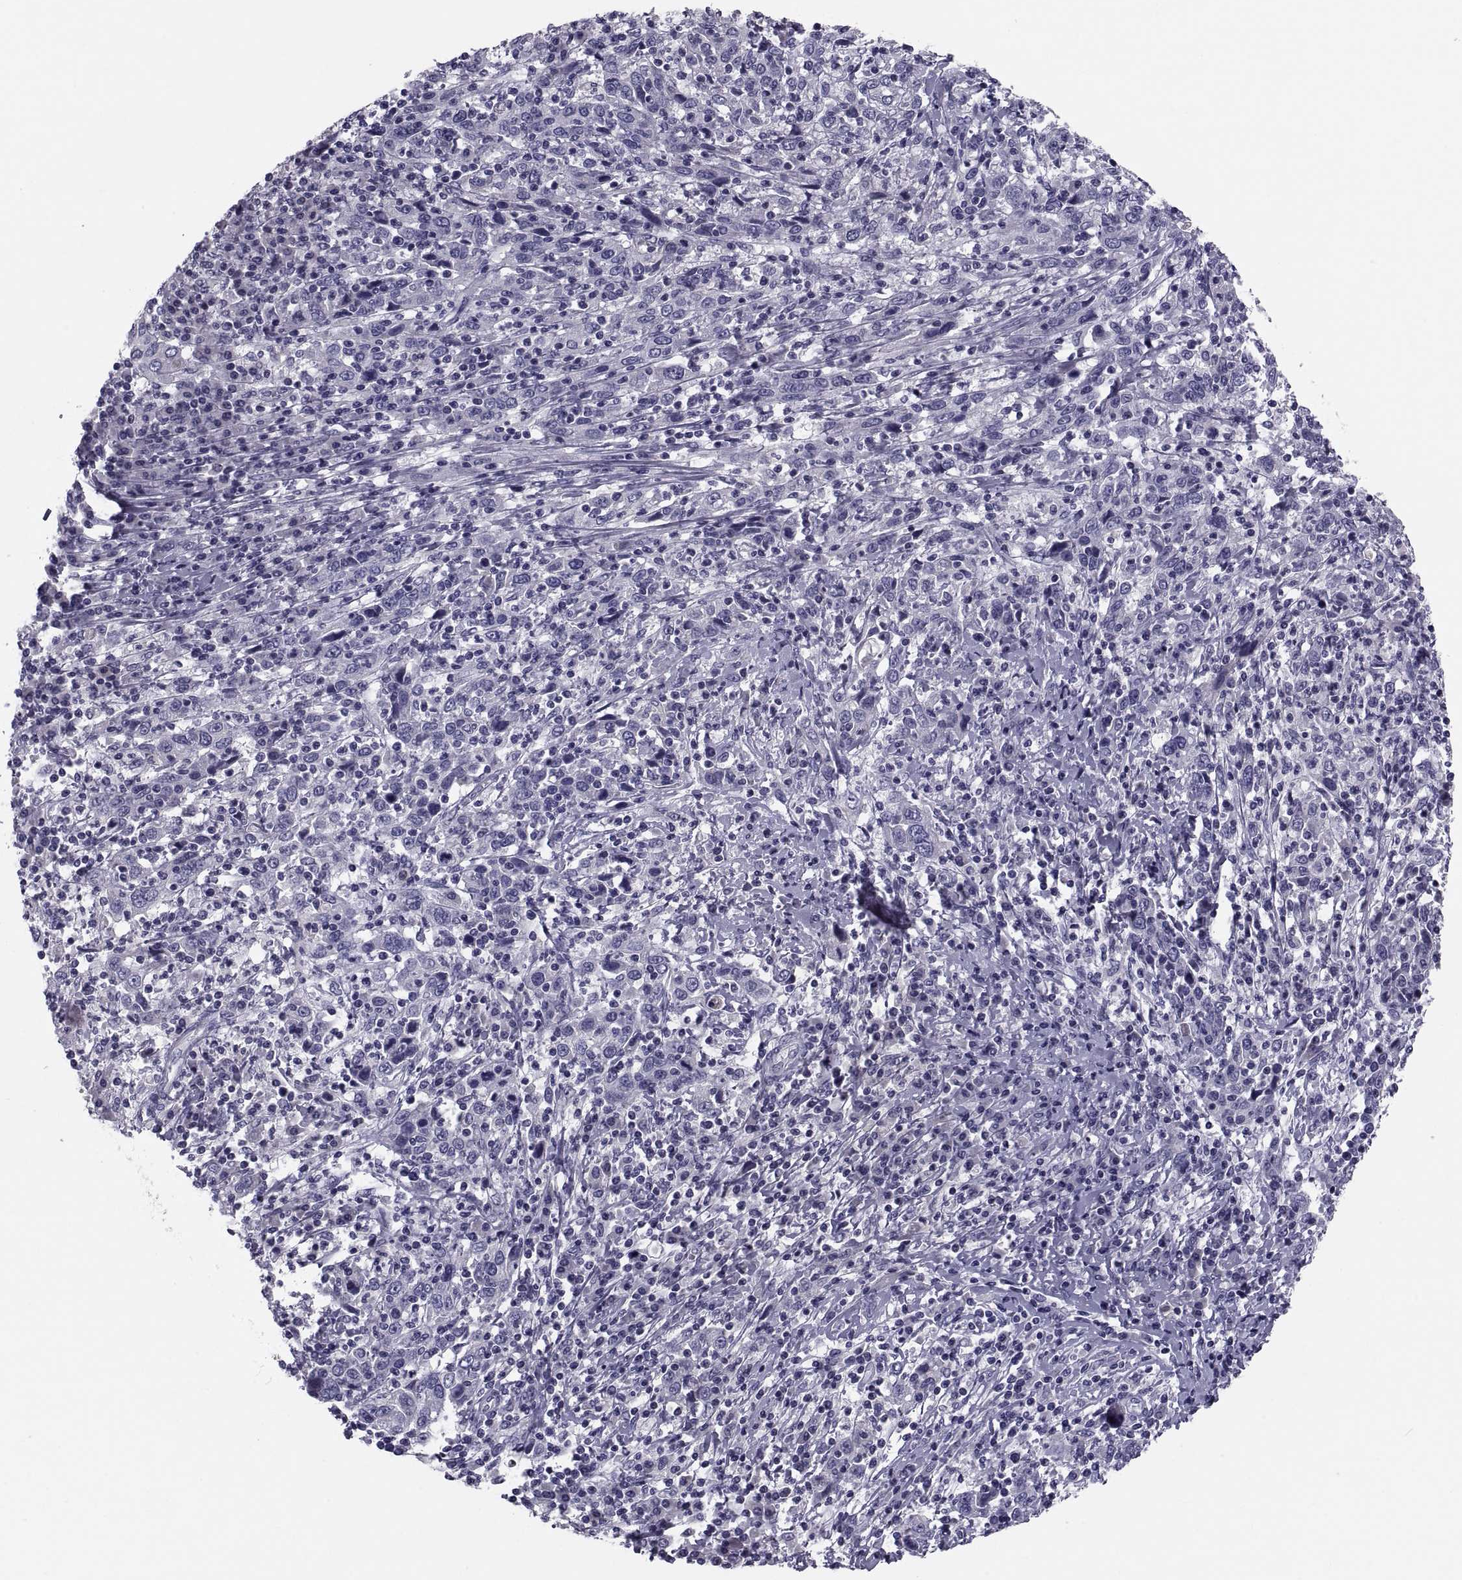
{"staining": {"intensity": "negative", "quantity": "none", "location": "none"}, "tissue": "cervical cancer", "cell_type": "Tumor cells", "image_type": "cancer", "snomed": [{"axis": "morphology", "description": "Squamous cell carcinoma, NOS"}, {"axis": "topography", "description": "Cervix"}], "caption": "This is an immunohistochemistry photomicrograph of human squamous cell carcinoma (cervical). There is no expression in tumor cells.", "gene": "PDZRN4", "patient": {"sex": "female", "age": 46}}